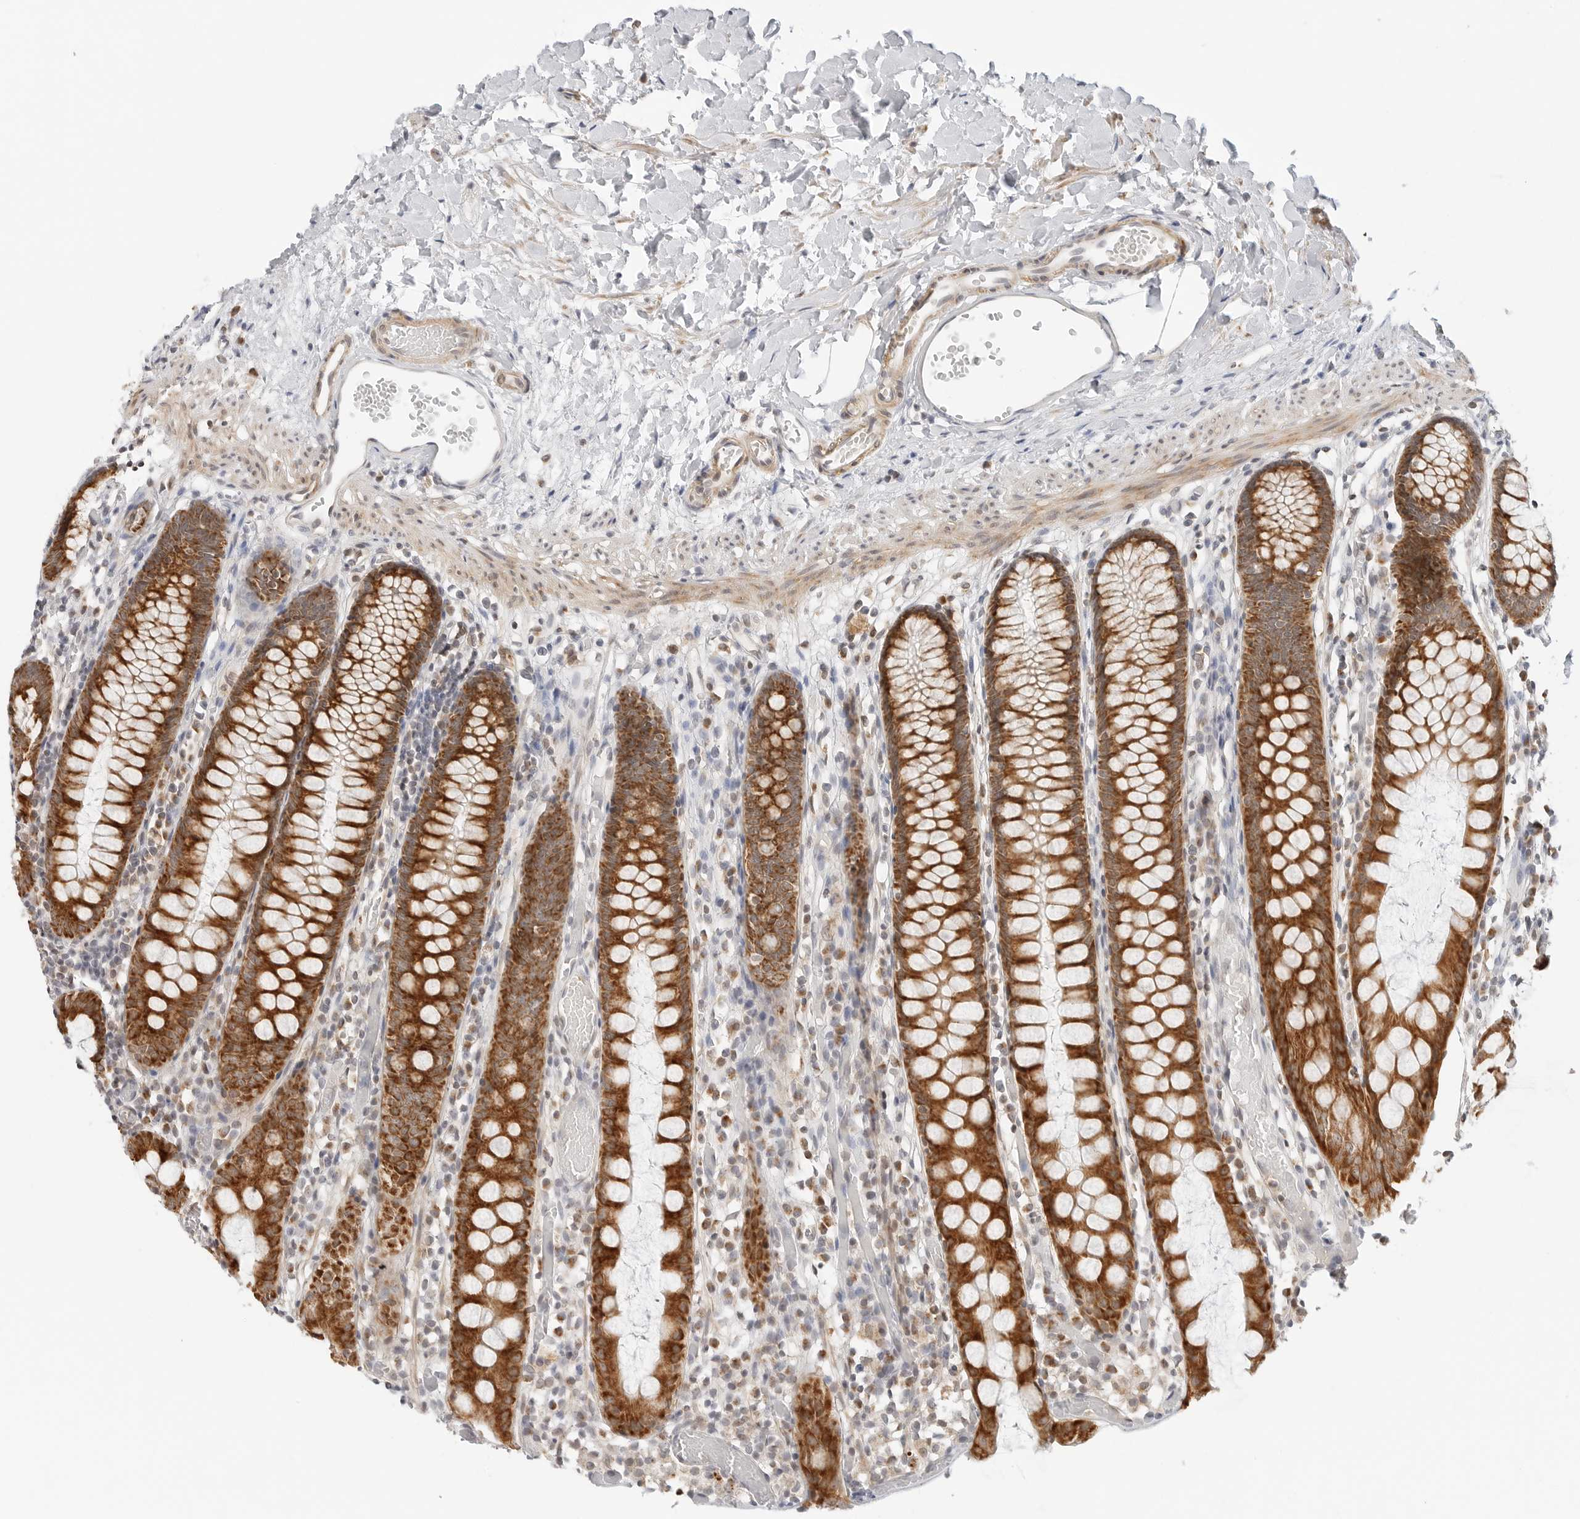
{"staining": {"intensity": "moderate", "quantity": ">75%", "location": "cytoplasmic/membranous"}, "tissue": "colon", "cell_type": "Endothelial cells", "image_type": "normal", "snomed": [{"axis": "morphology", "description": "Normal tissue, NOS"}, {"axis": "topography", "description": "Colon"}], "caption": "High-magnification brightfield microscopy of benign colon stained with DAB (3,3'-diaminobenzidine) (brown) and counterstained with hematoxylin (blue). endothelial cells exhibit moderate cytoplasmic/membranous staining is seen in about>75% of cells.", "gene": "DYRK4", "patient": {"sex": "male", "age": 14}}